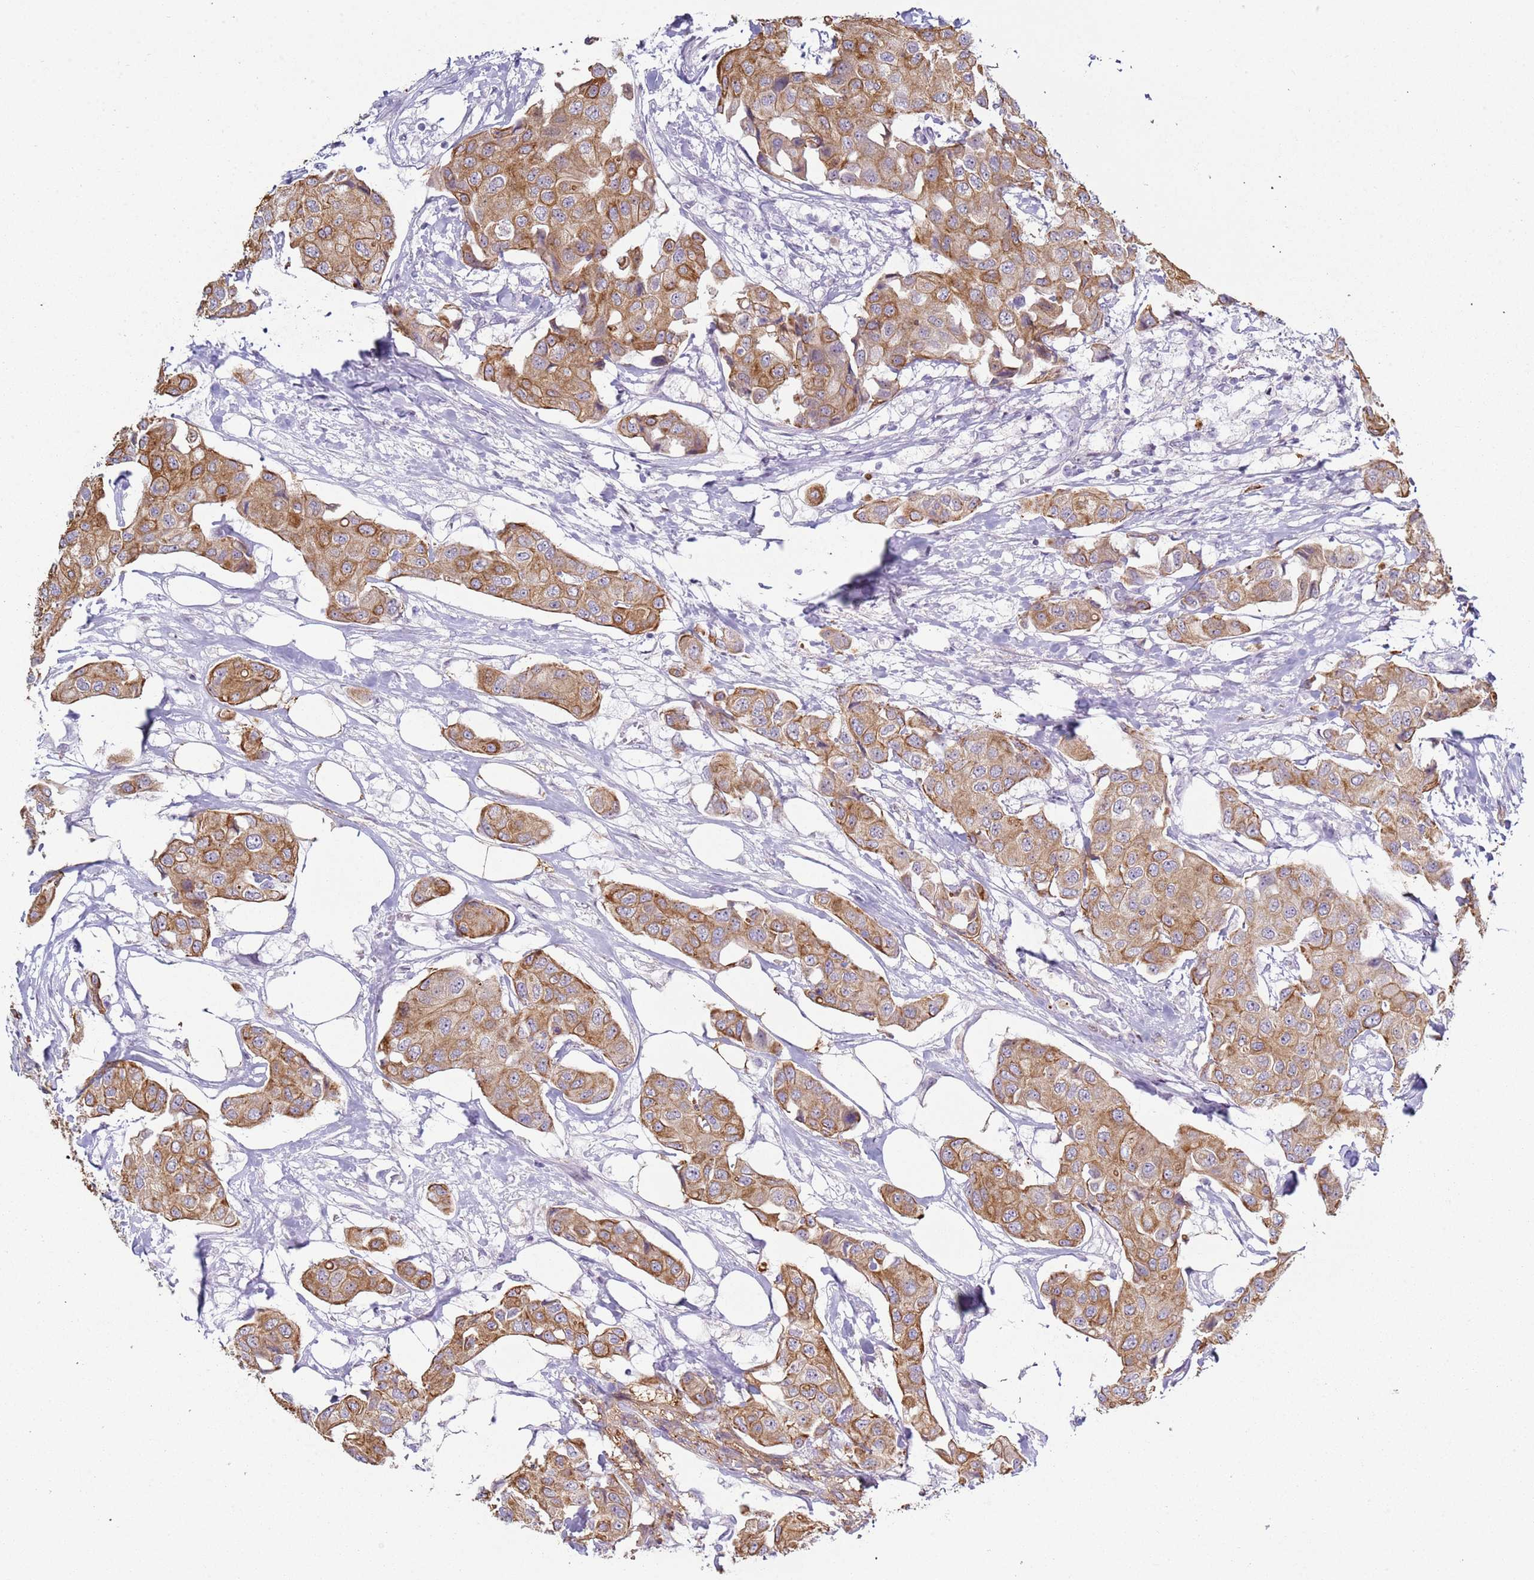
{"staining": {"intensity": "moderate", "quantity": ">75%", "location": "cytoplasmic/membranous"}, "tissue": "breast cancer", "cell_type": "Tumor cells", "image_type": "cancer", "snomed": [{"axis": "morphology", "description": "Duct carcinoma"}, {"axis": "topography", "description": "Breast"}, {"axis": "topography", "description": "Lymph node"}], "caption": "A micrograph showing moderate cytoplasmic/membranous expression in about >75% of tumor cells in breast cancer (infiltrating ductal carcinoma), as visualized by brown immunohistochemical staining.", "gene": "NPAP1", "patient": {"sex": "female", "age": 80}}